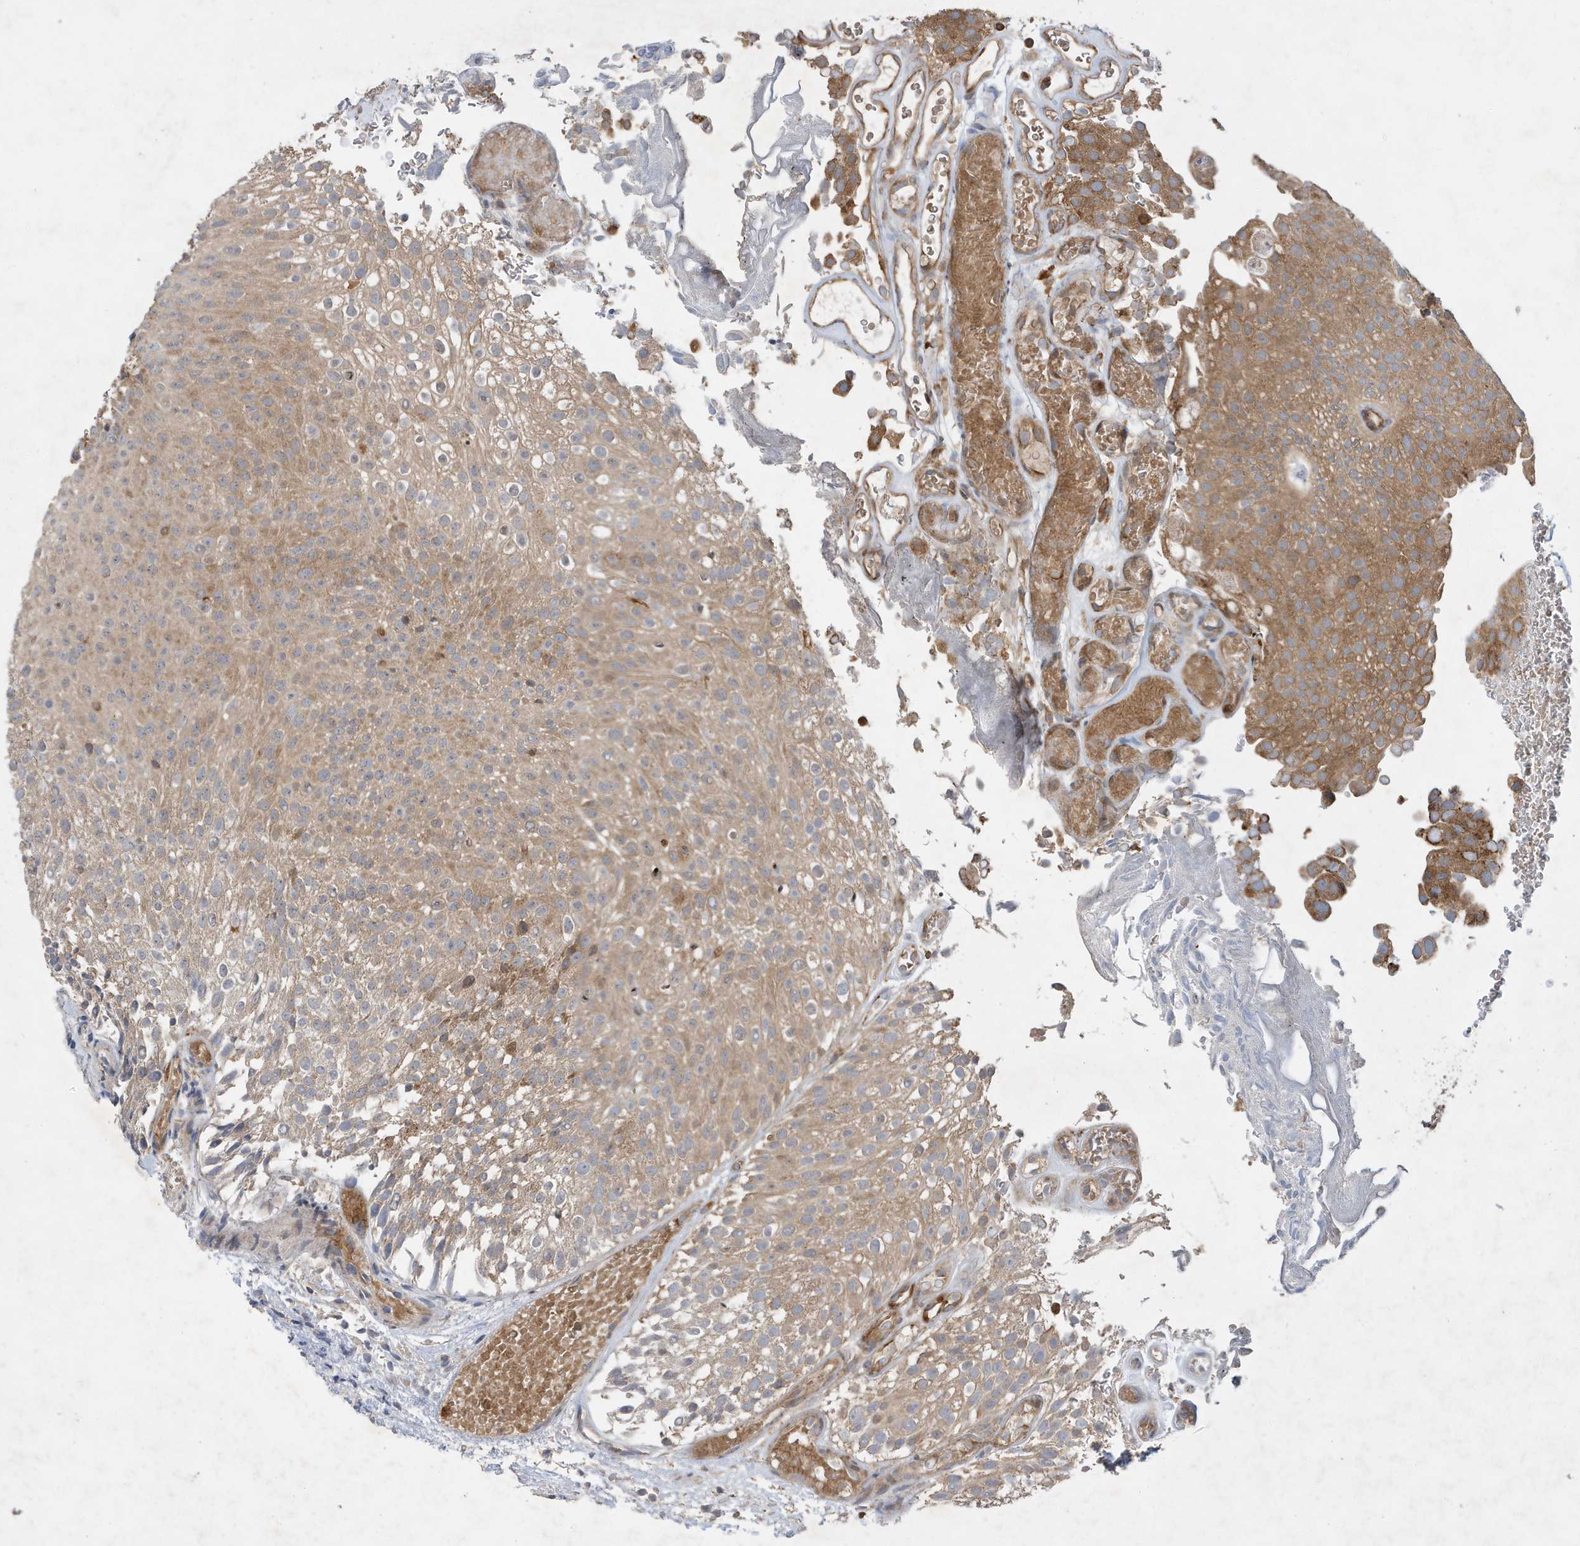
{"staining": {"intensity": "moderate", "quantity": ">75%", "location": "cytoplasmic/membranous"}, "tissue": "urothelial cancer", "cell_type": "Tumor cells", "image_type": "cancer", "snomed": [{"axis": "morphology", "description": "Urothelial carcinoma, Low grade"}, {"axis": "topography", "description": "Urinary bladder"}], "caption": "An immunohistochemistry photomicrograph of neoplastic tissue is shown. Protein staining in brown highlights moderate cytoplasmic/membranous positivity in urothelial cancer within tumor cells.", "gene": "LAPTM4A", "patient": {"sex": "male", "age": 78}}